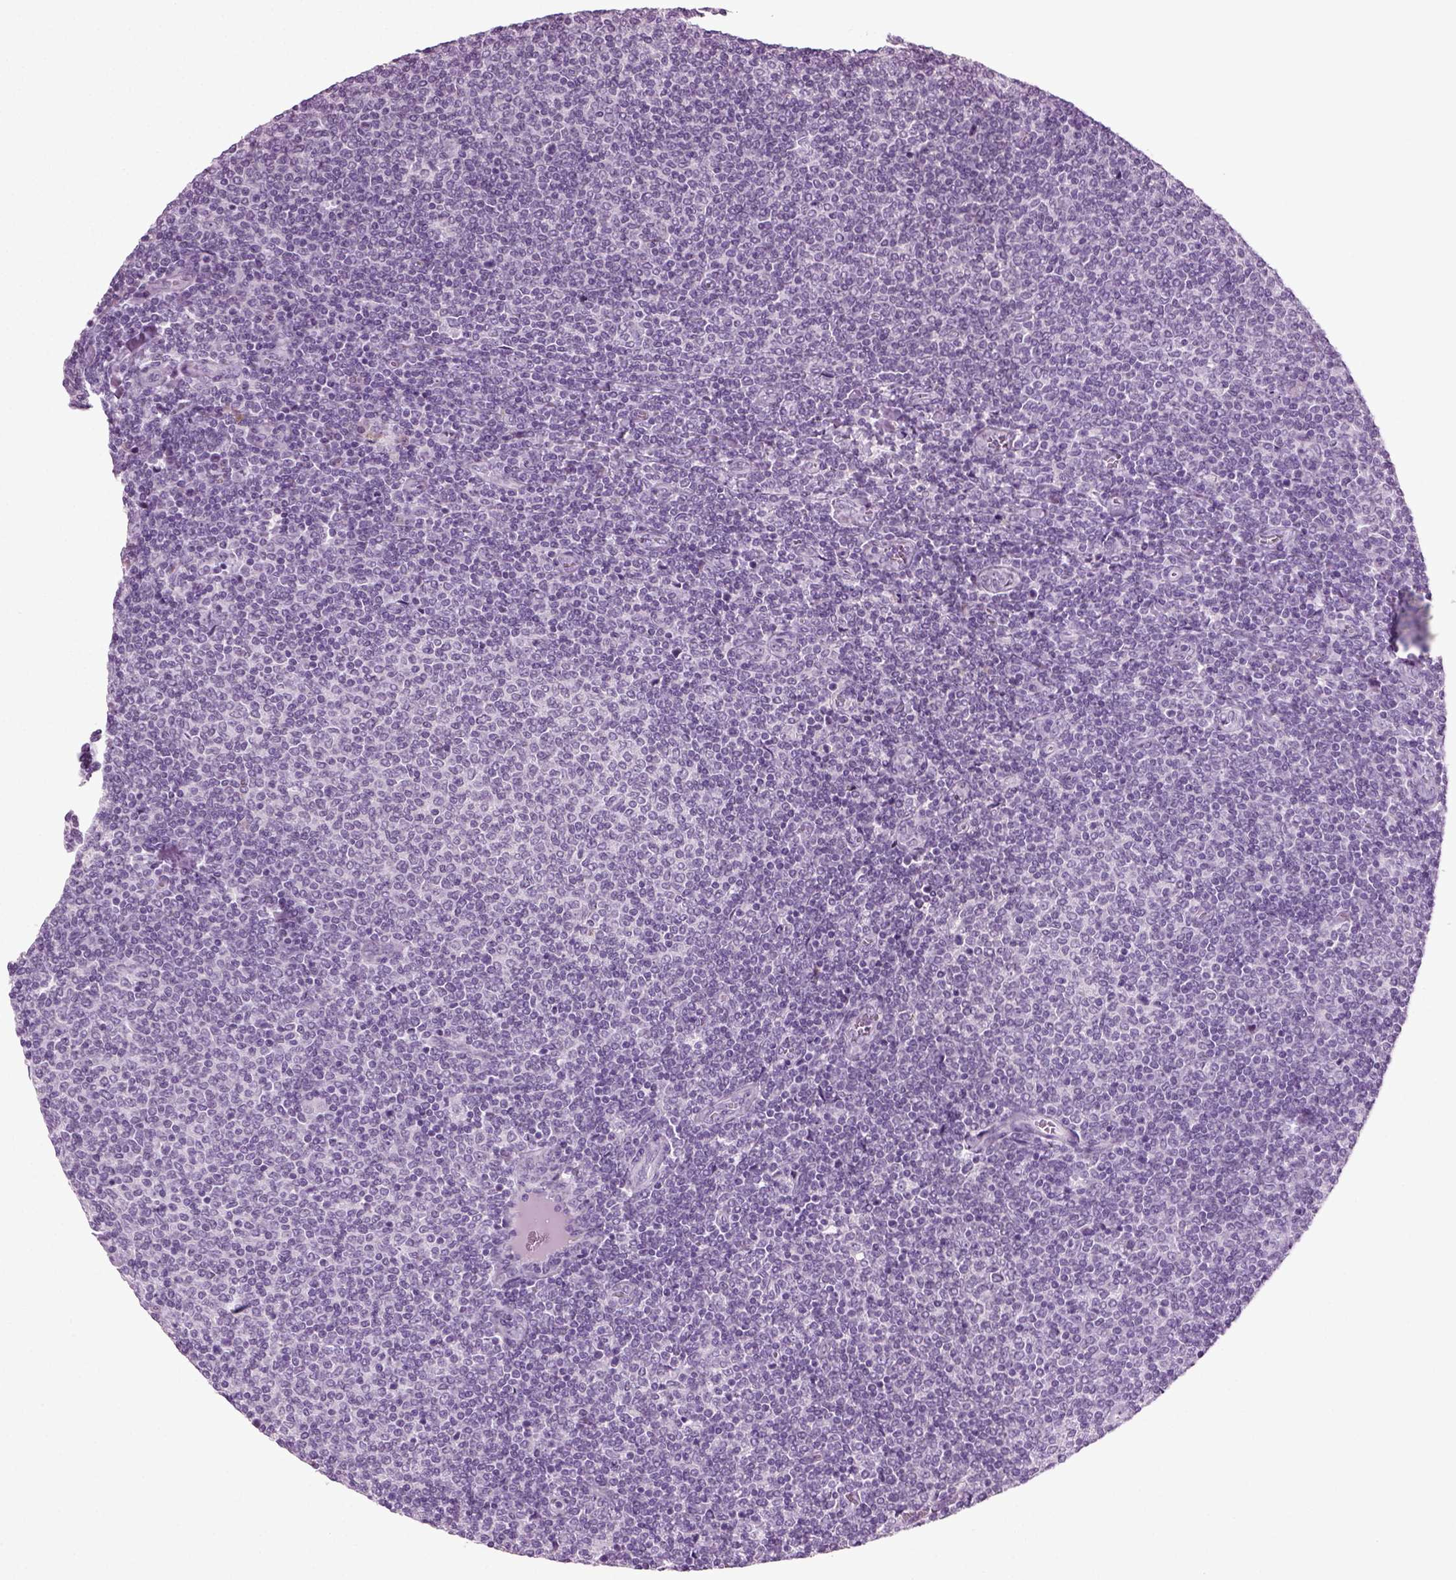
{"staining": {"intensity": "negative", "quantity": "none", "location": "none"}, "tissue": "lymphoma", "cell_type": "Tumor cells", "image_type": "cancer", "snomed": [{"axis": "morphology", "description": "Malignant lymphoma, non-Hodgkin's type, Low grade"}, {"axis": "topography", "description": "Lymph node"}], "caption": "High power microscopy image of an immunohistochemistry (IHC) photomicrograph of lymphoma, revealing no significant positivity in tumor cells.", "gene": "PRLH", "patient": {"sex": "male", "age": 52}}